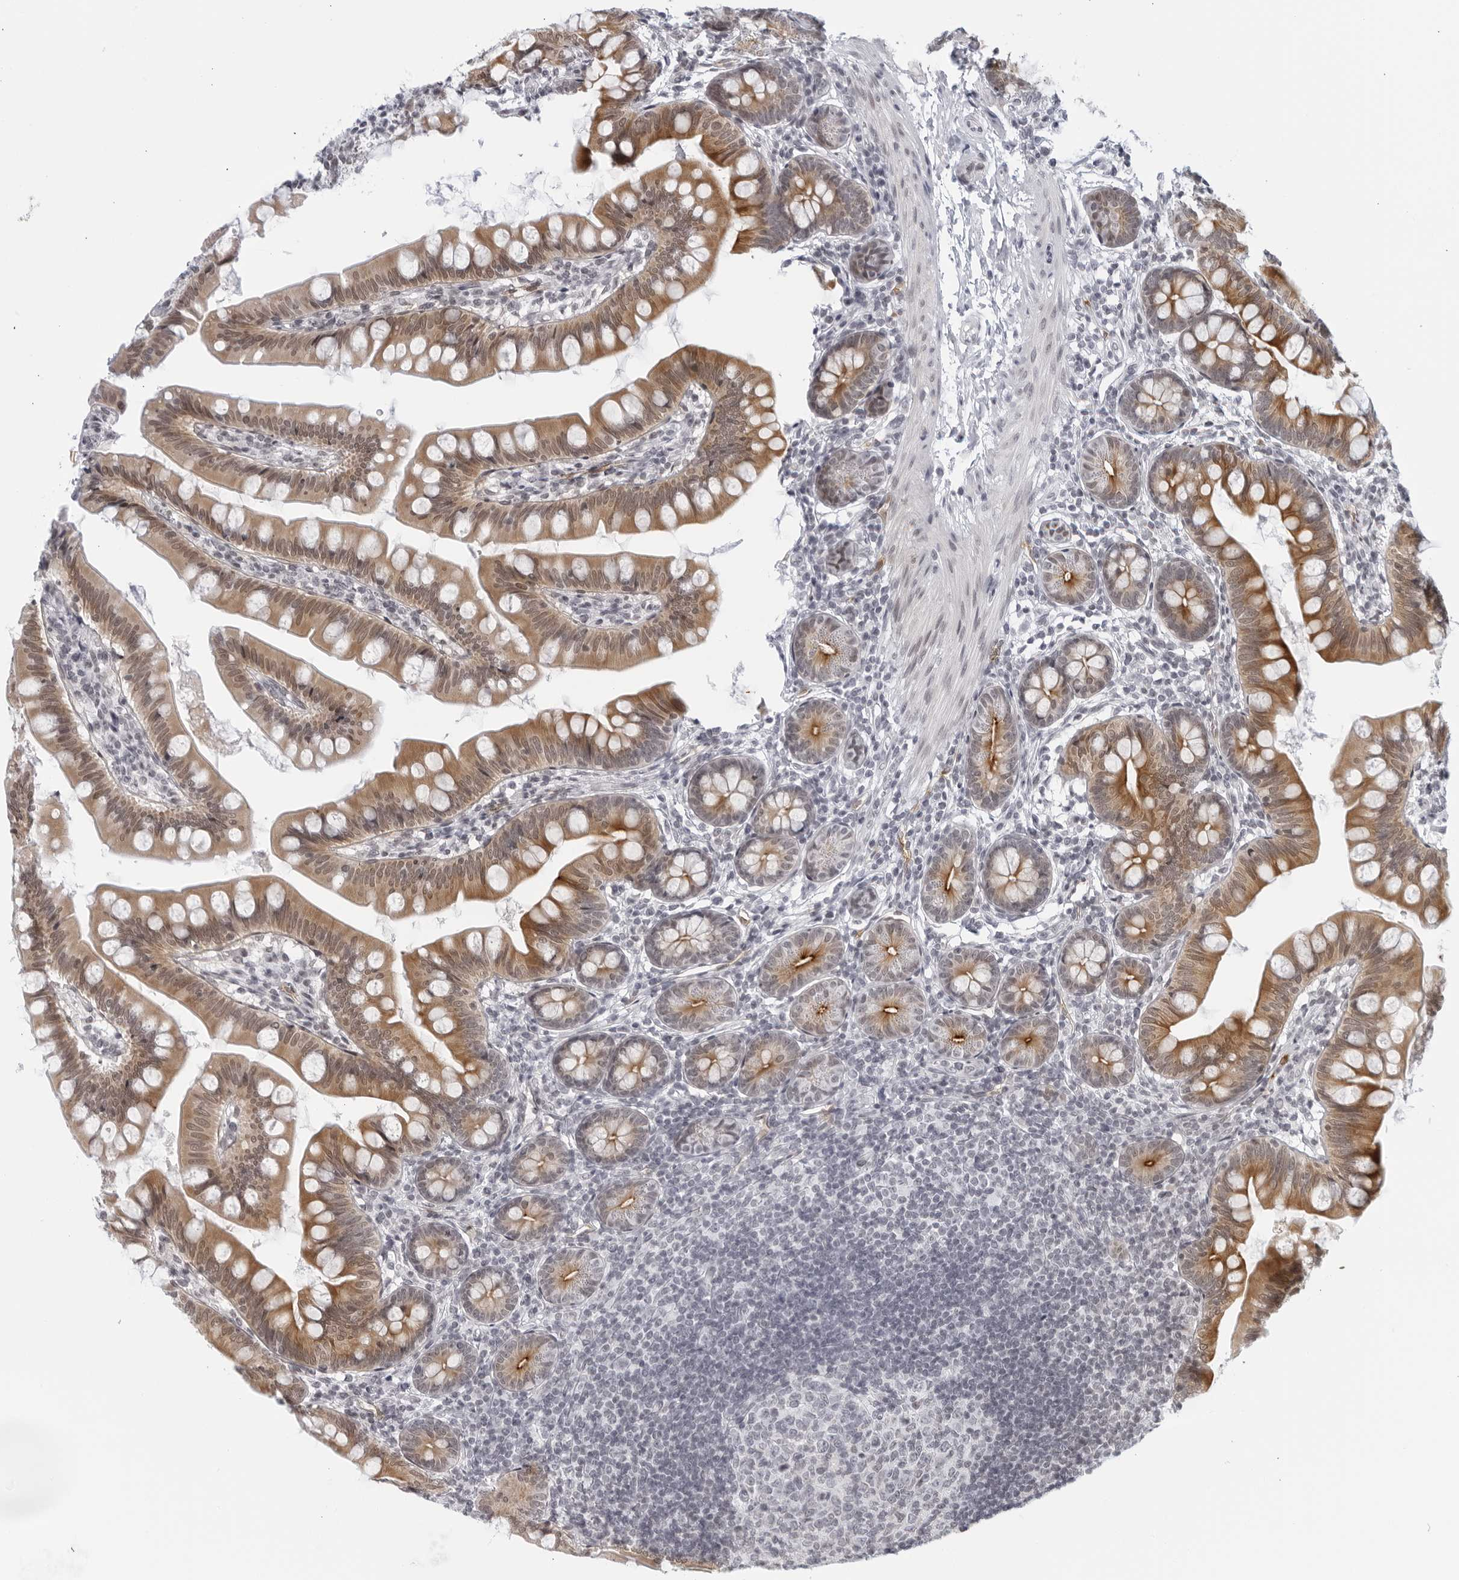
{"staining": {"intensity": "moderate", "quantity": ">75%", "location": "cytoplasmic/membranous,nuclear"}, "tissue": "small intestine", "cell_type": "Glandular cells", "image_type": "normal", "snomed": [{"axis": "morphology", "description": "Normal tissue, NOS"}, {"axis": "topography", "description": "Small intestine"}], "caption": "Small intestine stained with DAB (3,3'-diaminobenzidine) immunohistochemistry (IHC) reveals medium levels of moderate cytoplasmic/membranous,nuclear positivity in about >75% of glandular cells.", "gene": "RAB11FIP3", "patient": {"sex": "male", "age": 7}}